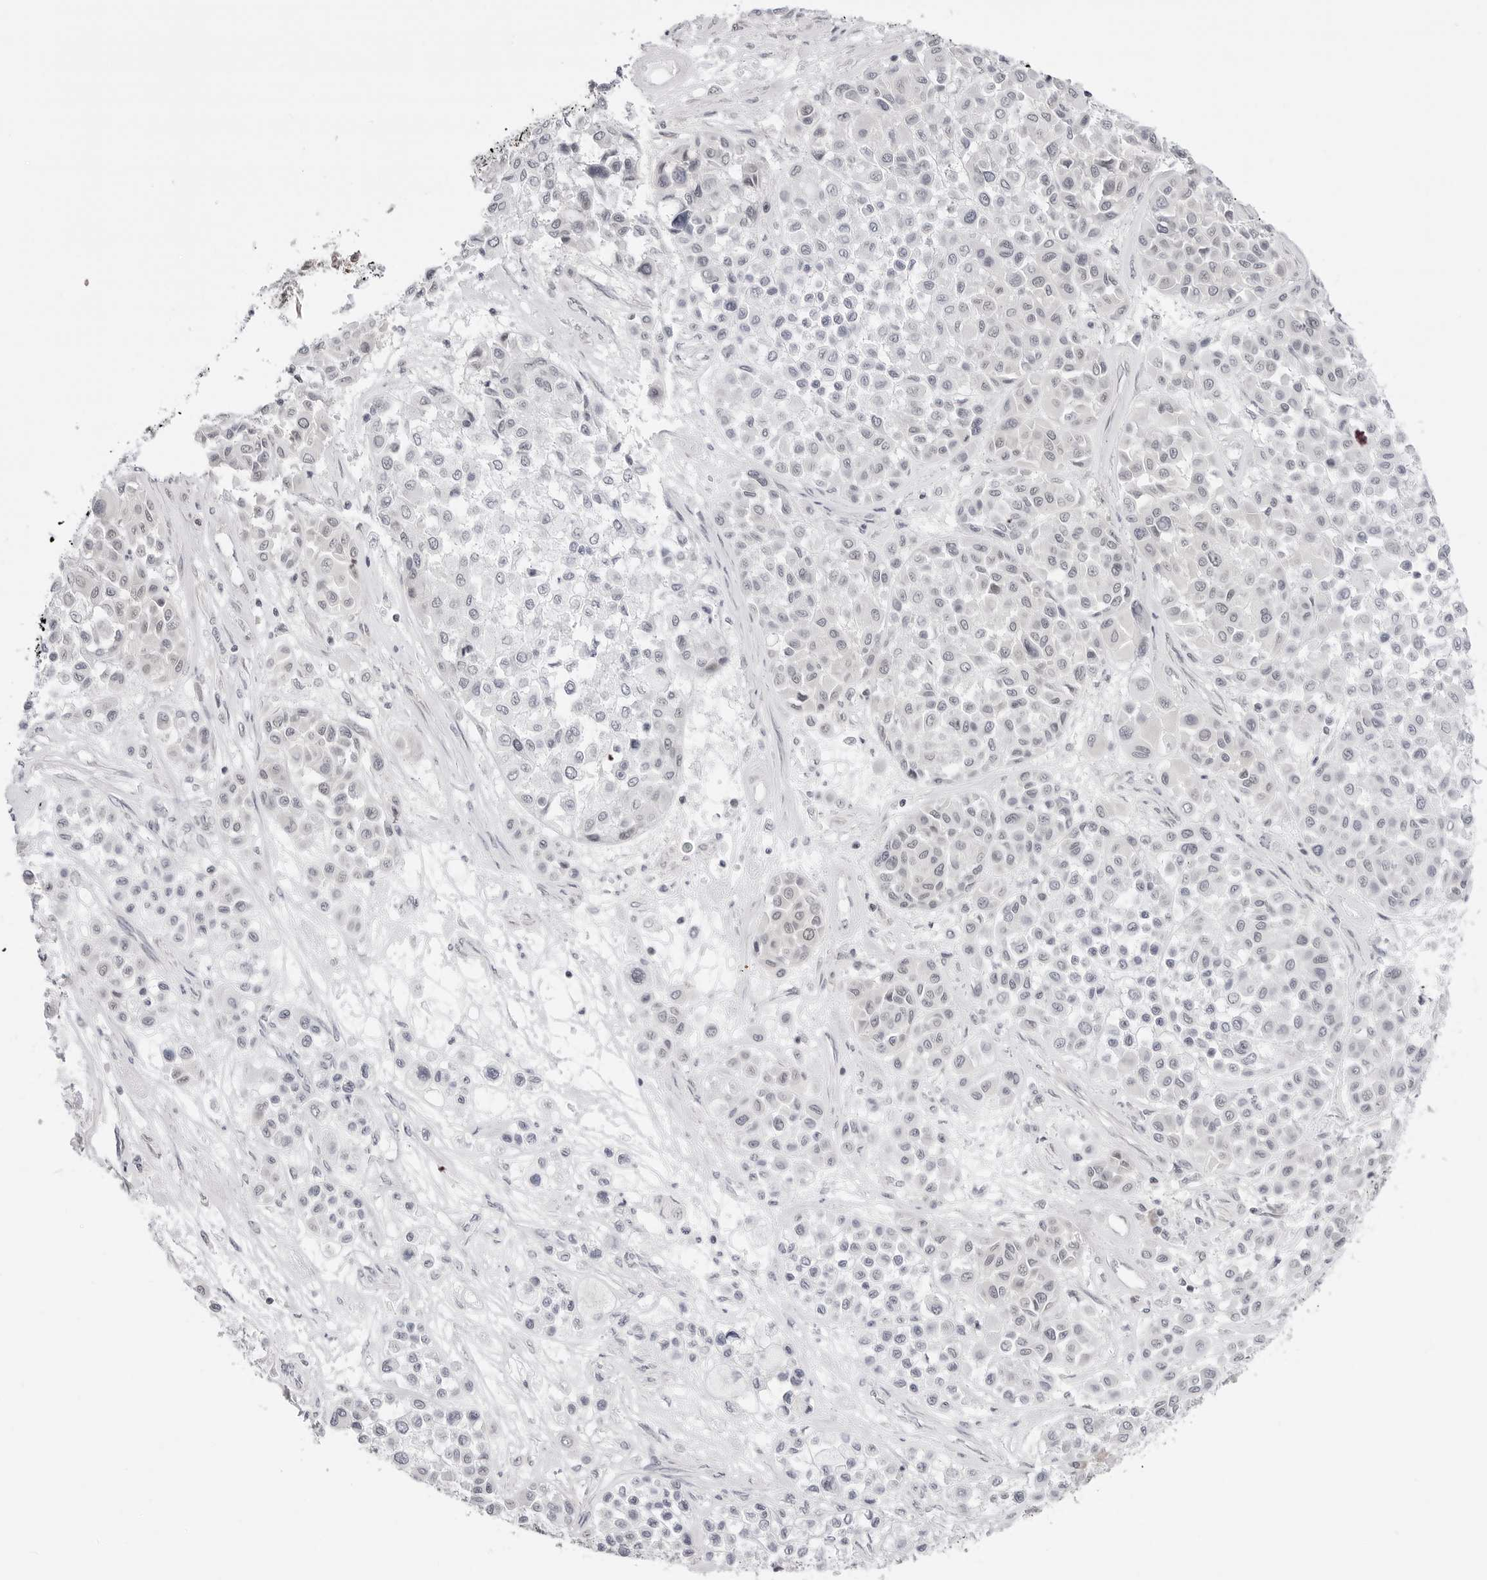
{"staining": {"intensity": "negative", "quantity": "none", "location": "none"}, "tissue": "melanoma", "cell_type": "Tumor cells", "image_type": "cancer", "snomed": [{"axis": "morphology", "description": "Malignant melanoma, Metastatic site"}, {"axis": "topography", "description": "Soft tissue"}], "caption": "Tumor cells show no significant protein staining in melanoma.", "gene": "PPP2R5C", "patient": {"sex": "male", "age": 41}}